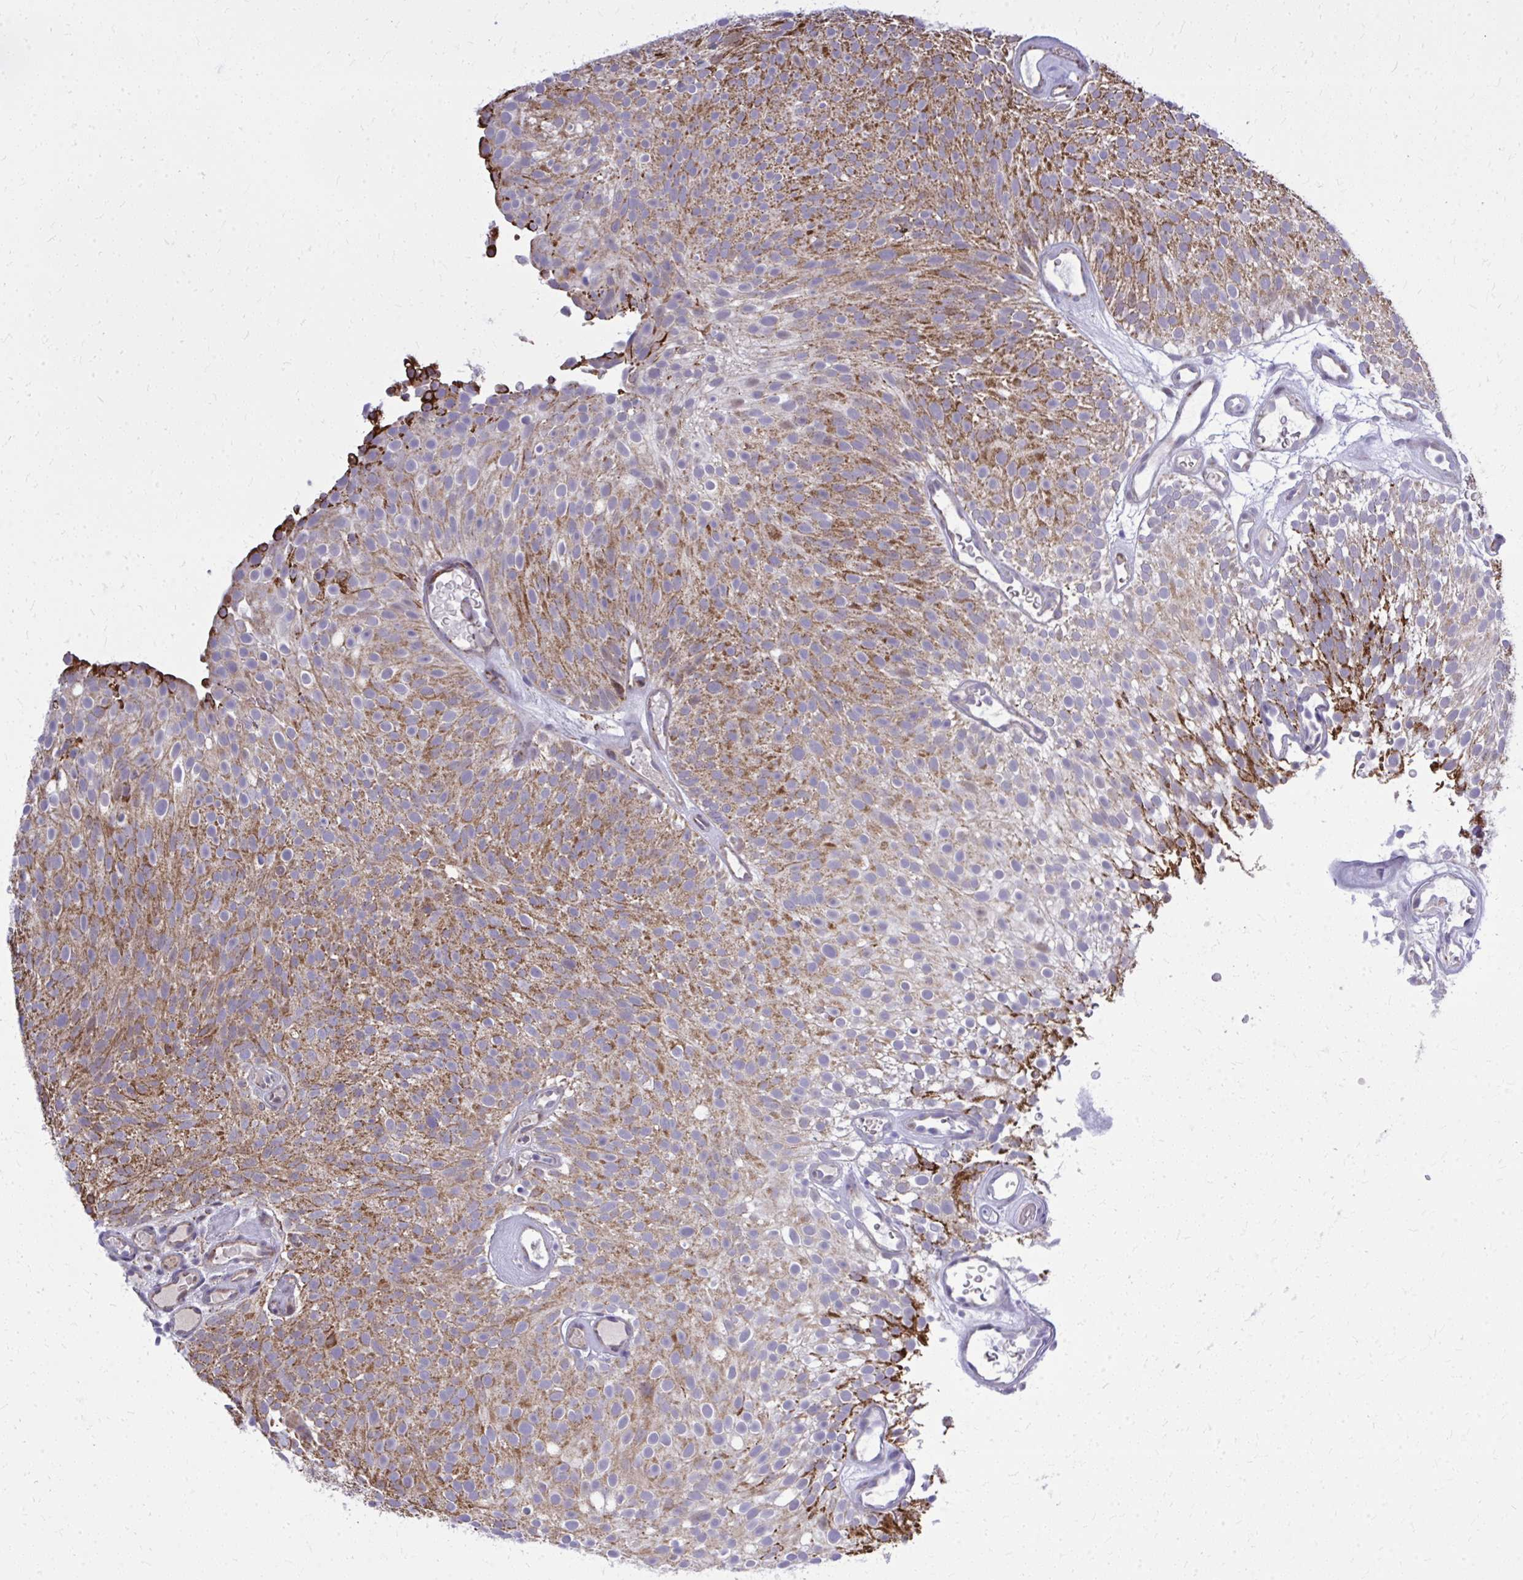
{"staining": {"intensity": "strong", "quantity": ">75%", "location": "cytoplasmic/membranous"}, "tissue": "urothelial cancer", "cell_type": "Tumor cells", "image_type": "cancer", "snomed": [{"axis": "morphology", "description": "Urothelial carcinoma, Low grade"}, {"axis": "topography", "description": "Urinary bladder"}], "caption": "About >75% of tumor cells in urothelial cancer demonstrate strong cytoplasmic/membranous protein expression as visualized by brown immunohistochemical staining.", "gene": "ZNF362", "patient": {"sex": "male", "age": 78}}